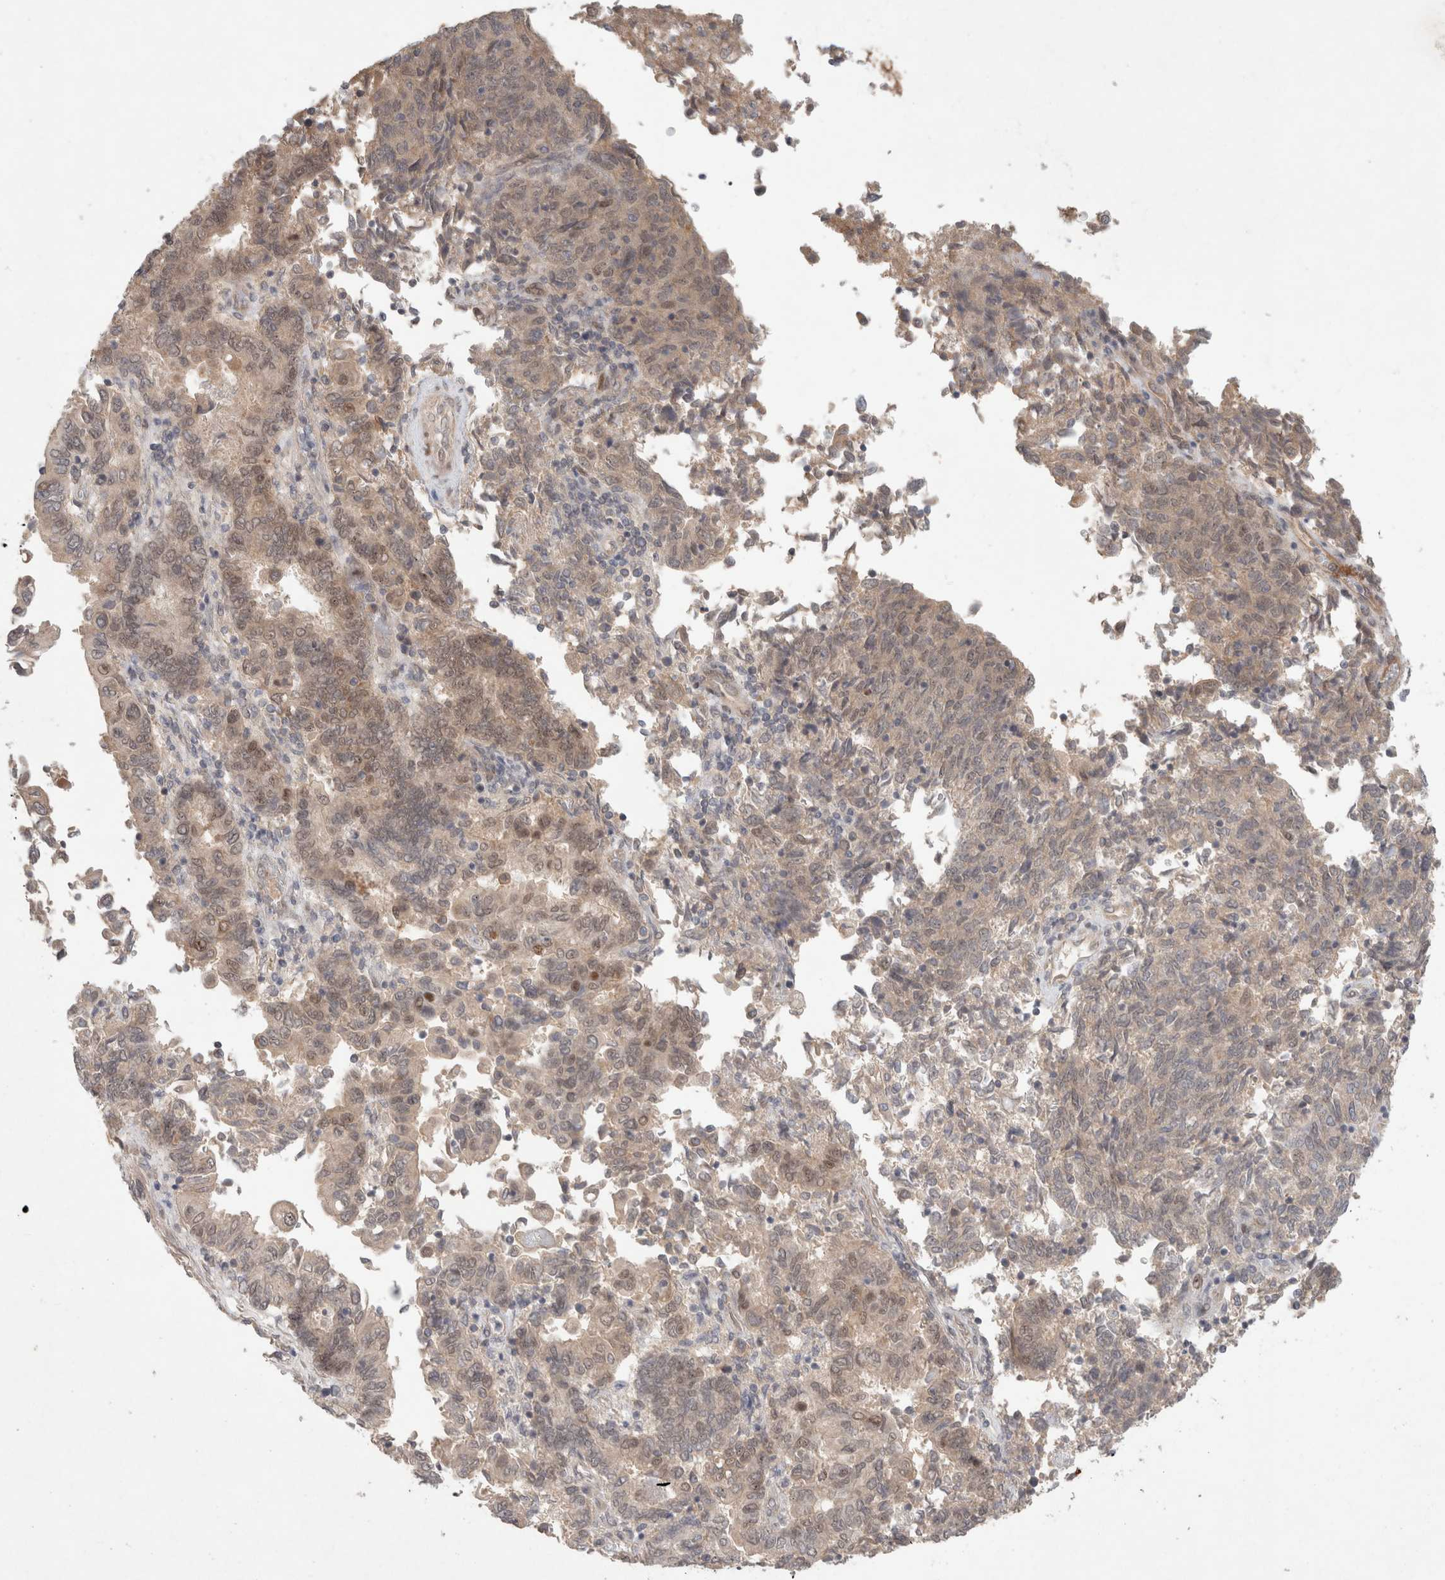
{"staining": {"intensity": "weak", "quantity": ">75%", "location": "cytoplasmic/membranous,nuclear"}, "tissue": "endometrial cancer", "cell_type": "Tumor cells", "image_type": "cancer", "snomed": [{"axis": "morphology", "description": "Adenocarcinoma, NOS"}, {"axis": "topography", "description": "Endometrium"}], "caption": "The photomicrograph demonstrates immunohistochemical staining of adenocarcinoma (endometrial). There is weak cytoplasmic/membranous and nuclear positivity is present in about >75% of tumor cells. Immunohistochemistry stains the protein of interest in brown and the nuclei are stained blue.", "gene": "RASAL2", "patient": {"sex": "female", "age": 80}}